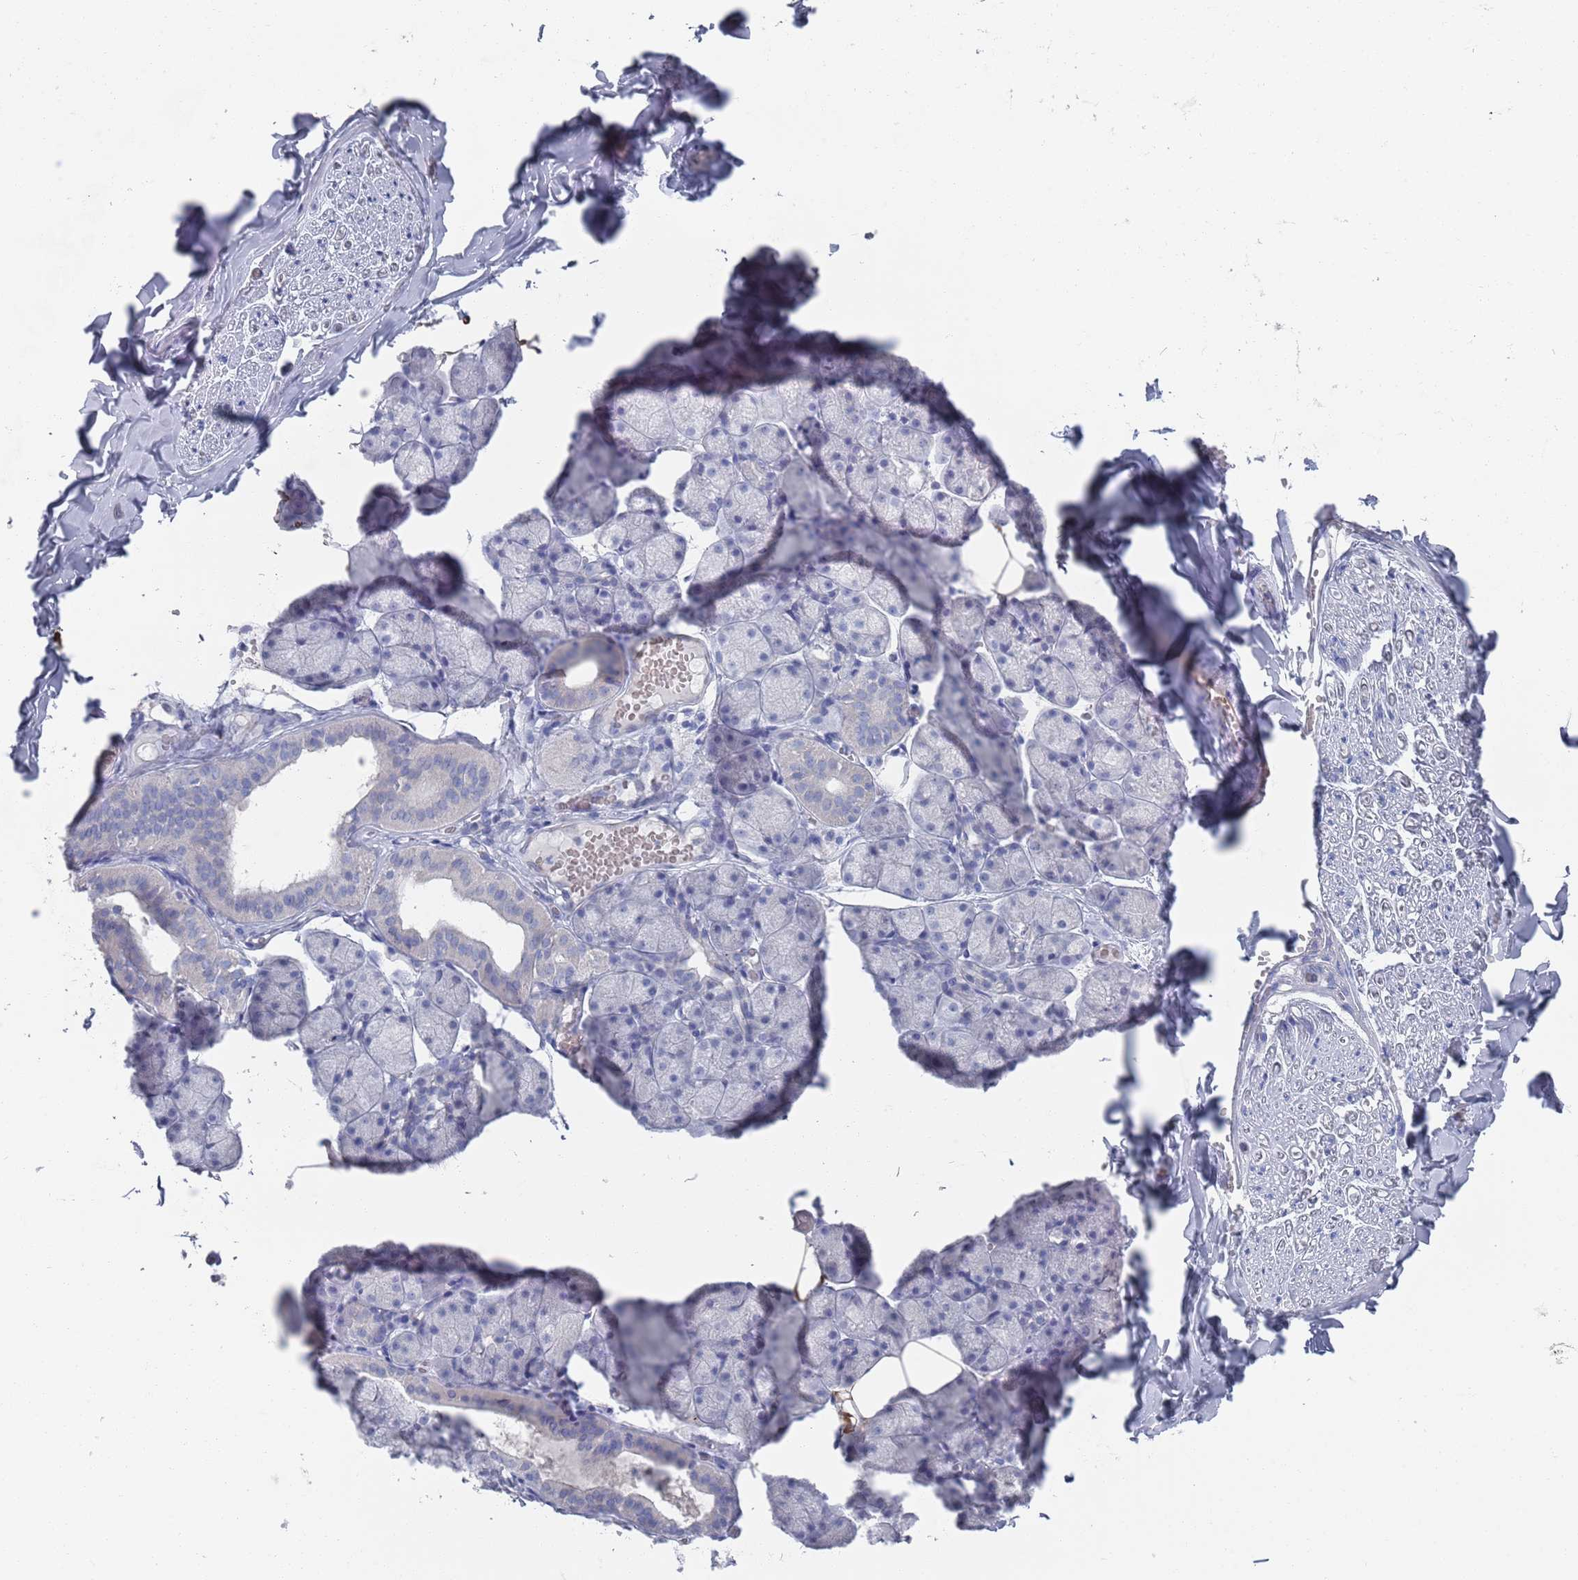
{"staining": {"intensity": "moderate", "quantity": "25%-75%", "location": "cytoplasmic/membranous"}, "tissue": "adipose tissue", "cell_type": "Adipocytes", "image_type": "normal", "snomed": [{"axis": "morphology", "description": "Normal tissue, NOS"}, {"axis": "topography", "description": "Salivary gland"}, {"axis": "topography", "description": "Peripheral nerve tissue"}], "caption": "Adipose tissue stained with DAB IHC exhibits medium levels of moderate cytoplasmic/membranous staining in about 25%-75% of adipocytes. The protein is shown in brown color, while the nuclei are stained blue.", "gene": "TMCO3", "patient": {"sex": "male", "age": 38}}